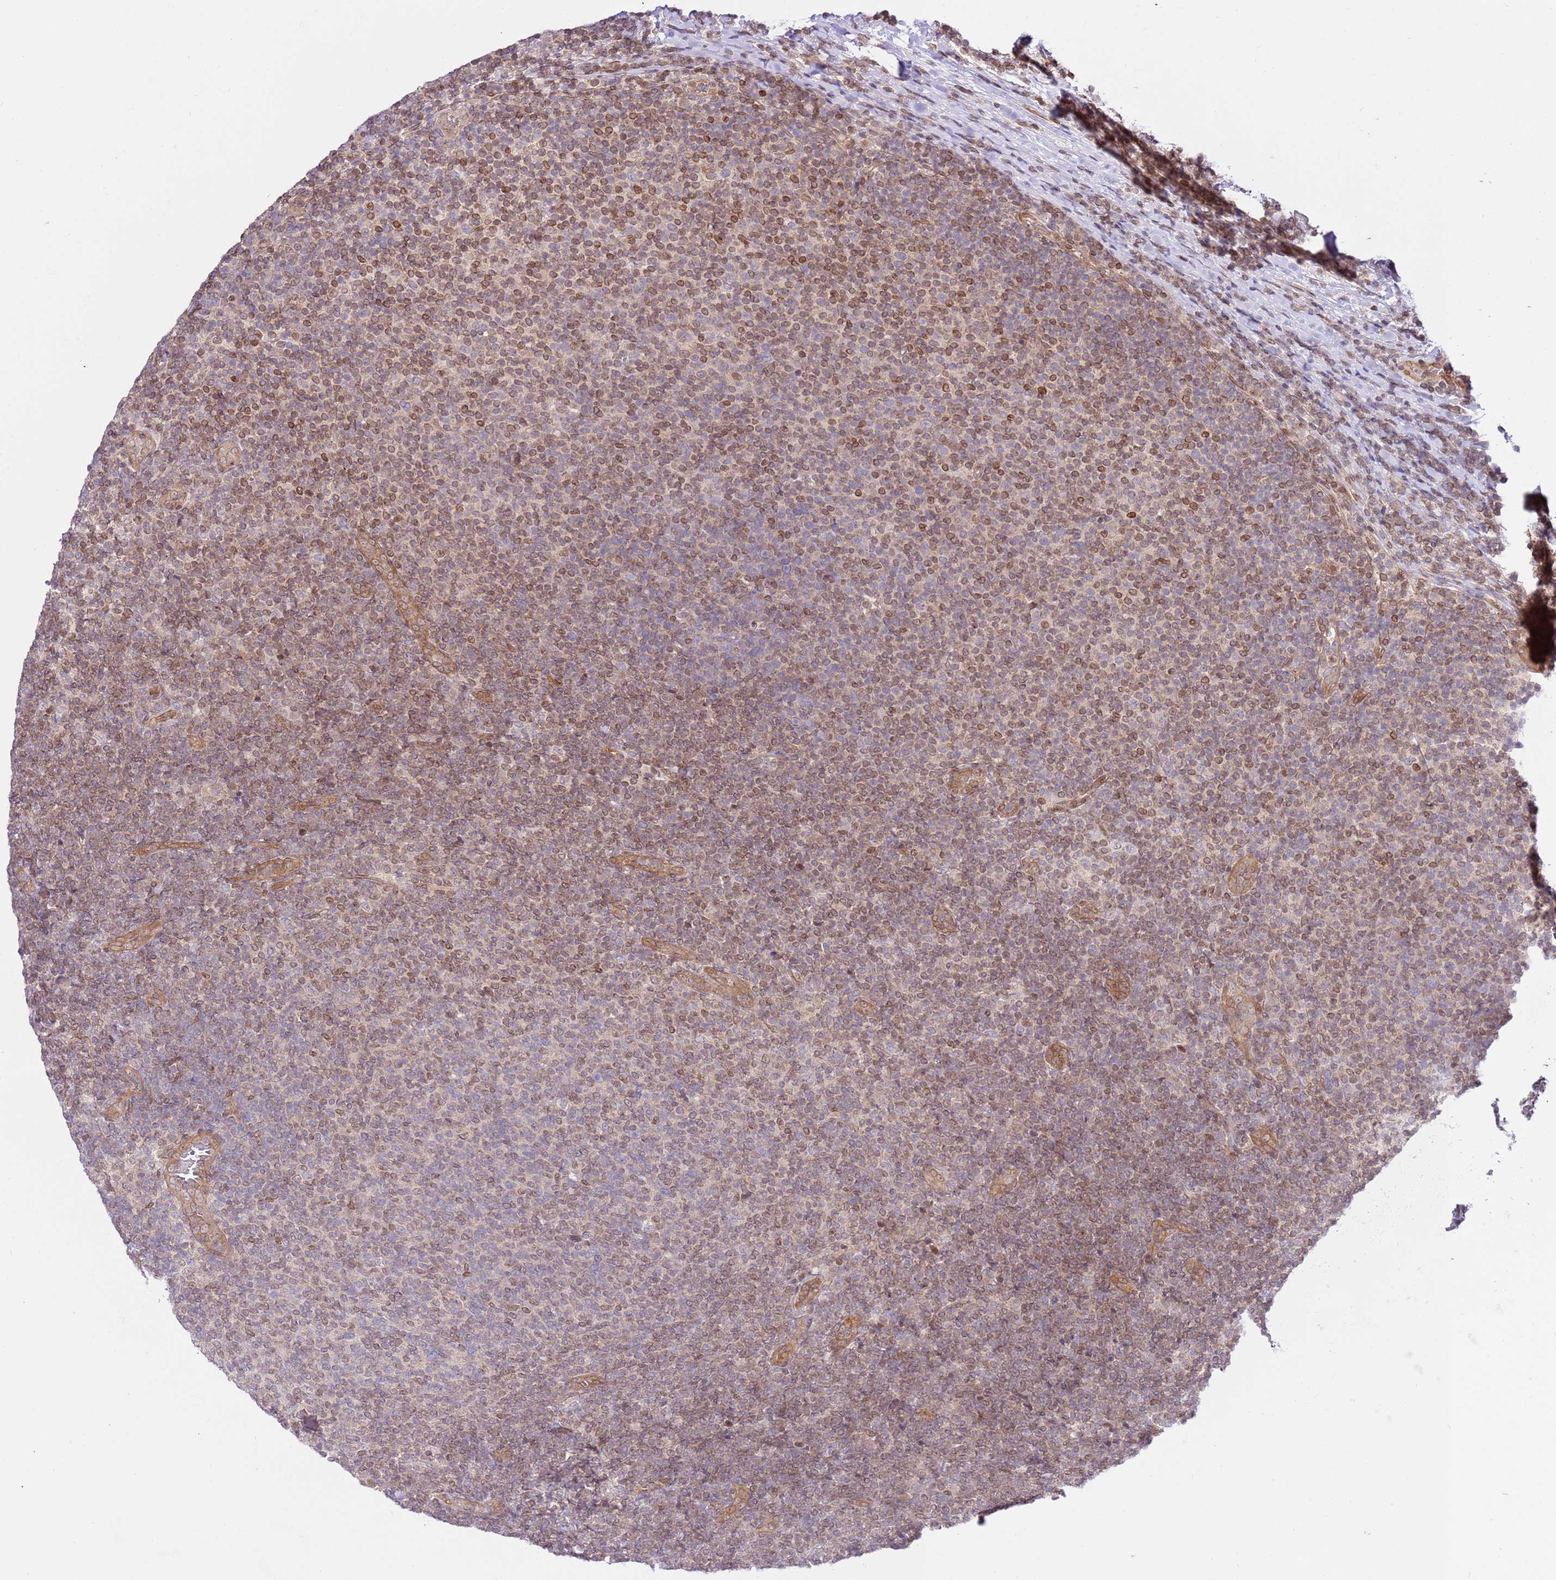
{"staining": {"intensity": "moderate", "quantity": "25%-75%", "location": "cytoplasmic/membranous"}, "tissue": "lymphoma", "cell_type": "Tumor cells", "image_type": "cancer", "snomed": [{"axis": "morphology", "description": "Malignant lymphoma, non-Hodgkin's type, Low grade"}, {"axis": "topography", "description": "Lymph node"}], "caption": "Human lymphoma stained with a brown dye reveals moderate cytoplasmic/membranous positive positivity in about 25%-75% of tumor cells.", "gene": "TRIM37", "patient": {"sex": "male", "age": 66}}